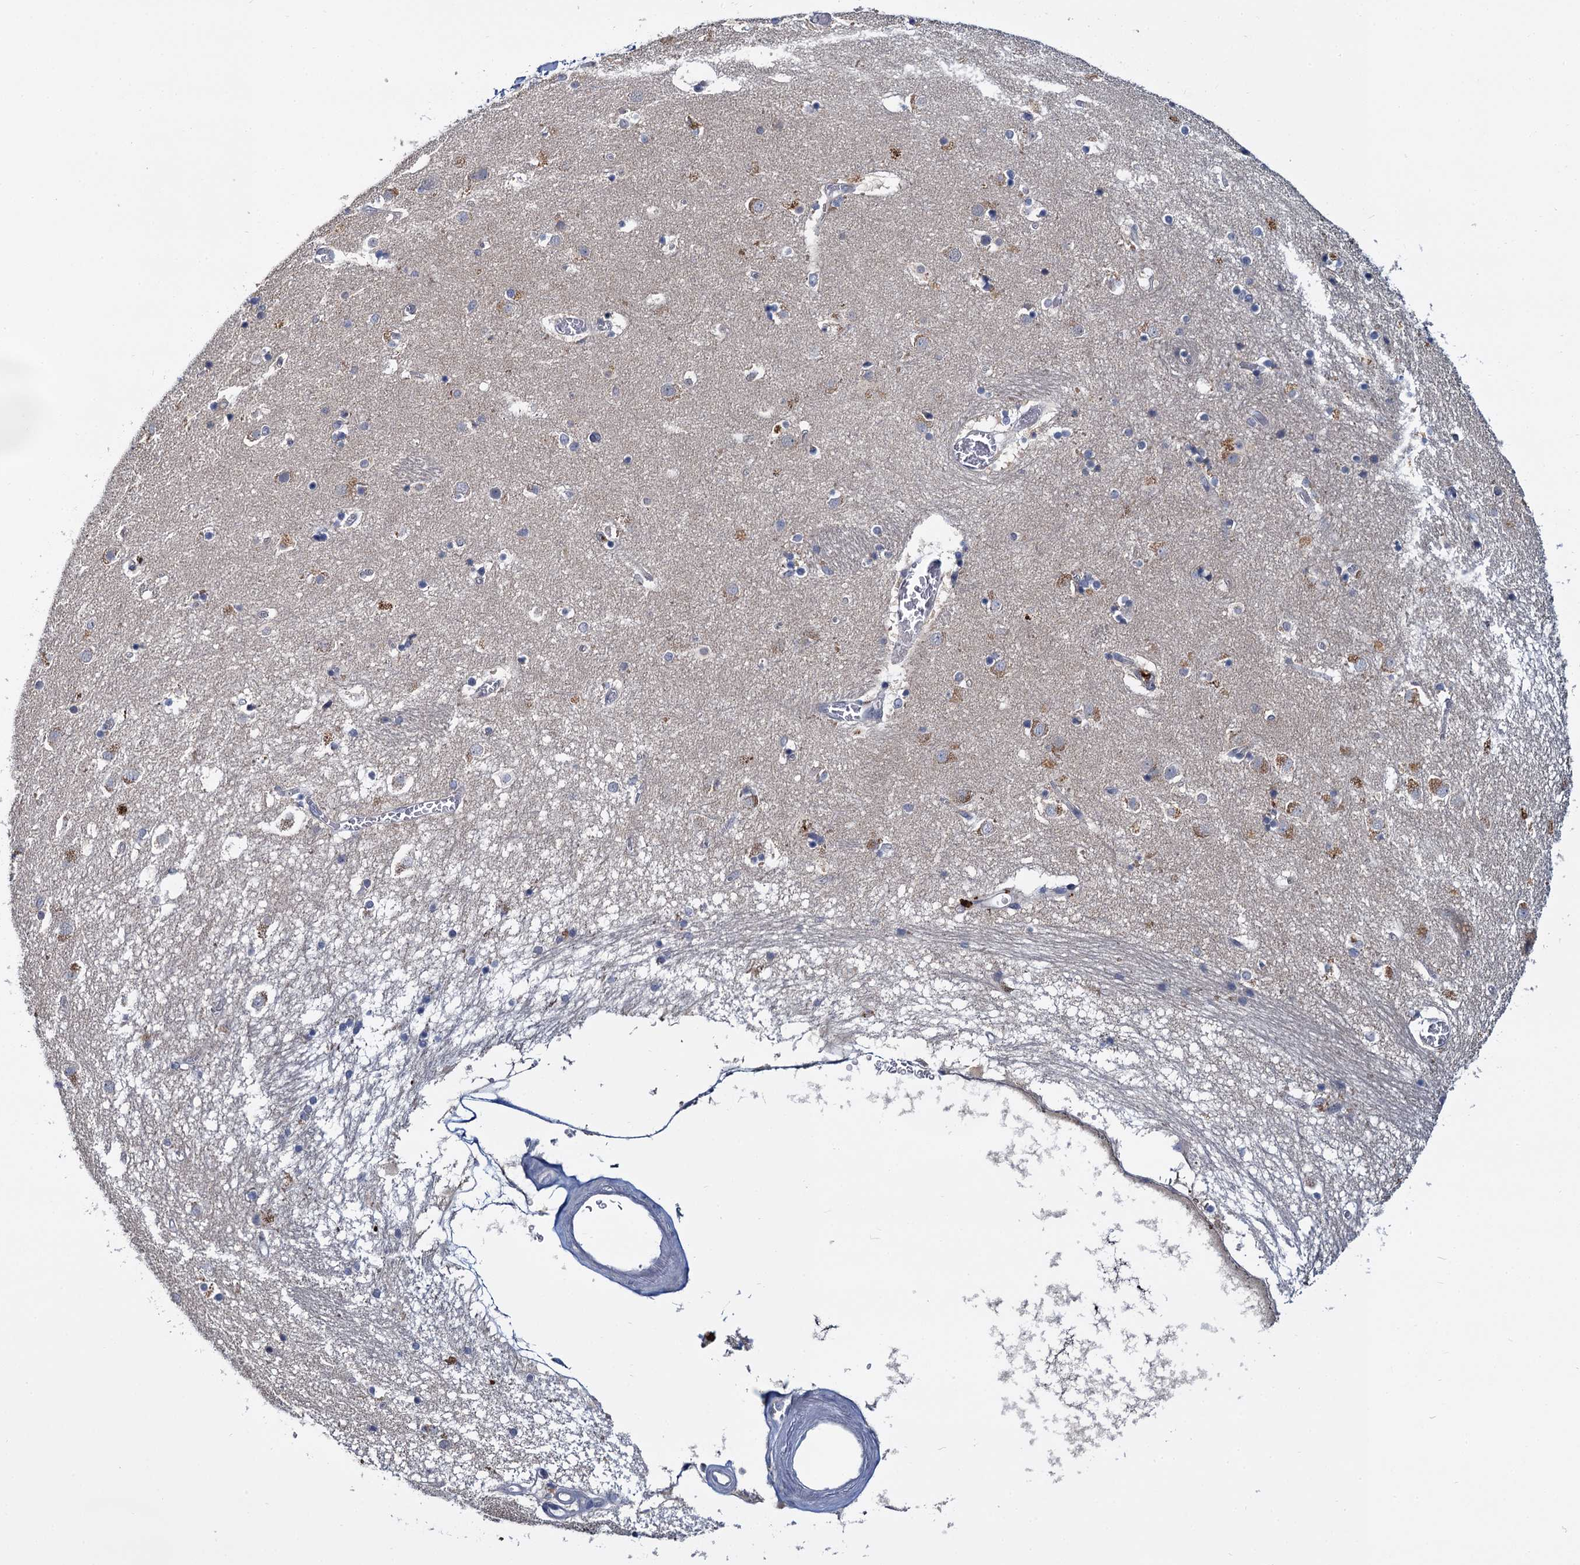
{"staining": {"intensity": "negative", "quantity": "none", "location": "none"}, "tissue": "caudate", "cell_type": "Glial cells", "image_type": "normal", "snomed": [{"axis": "morphology", "description": "Normal tissue, NOS"}, {"axis": "topography", "description": "Lateral ventricle wall"}], "caption": "DAB immunohistochemical staining of normal caudate shows no significant positivity in glial cells.", "gene": "ANKRD42", "patient": {"sex": "male", "age": 70}}